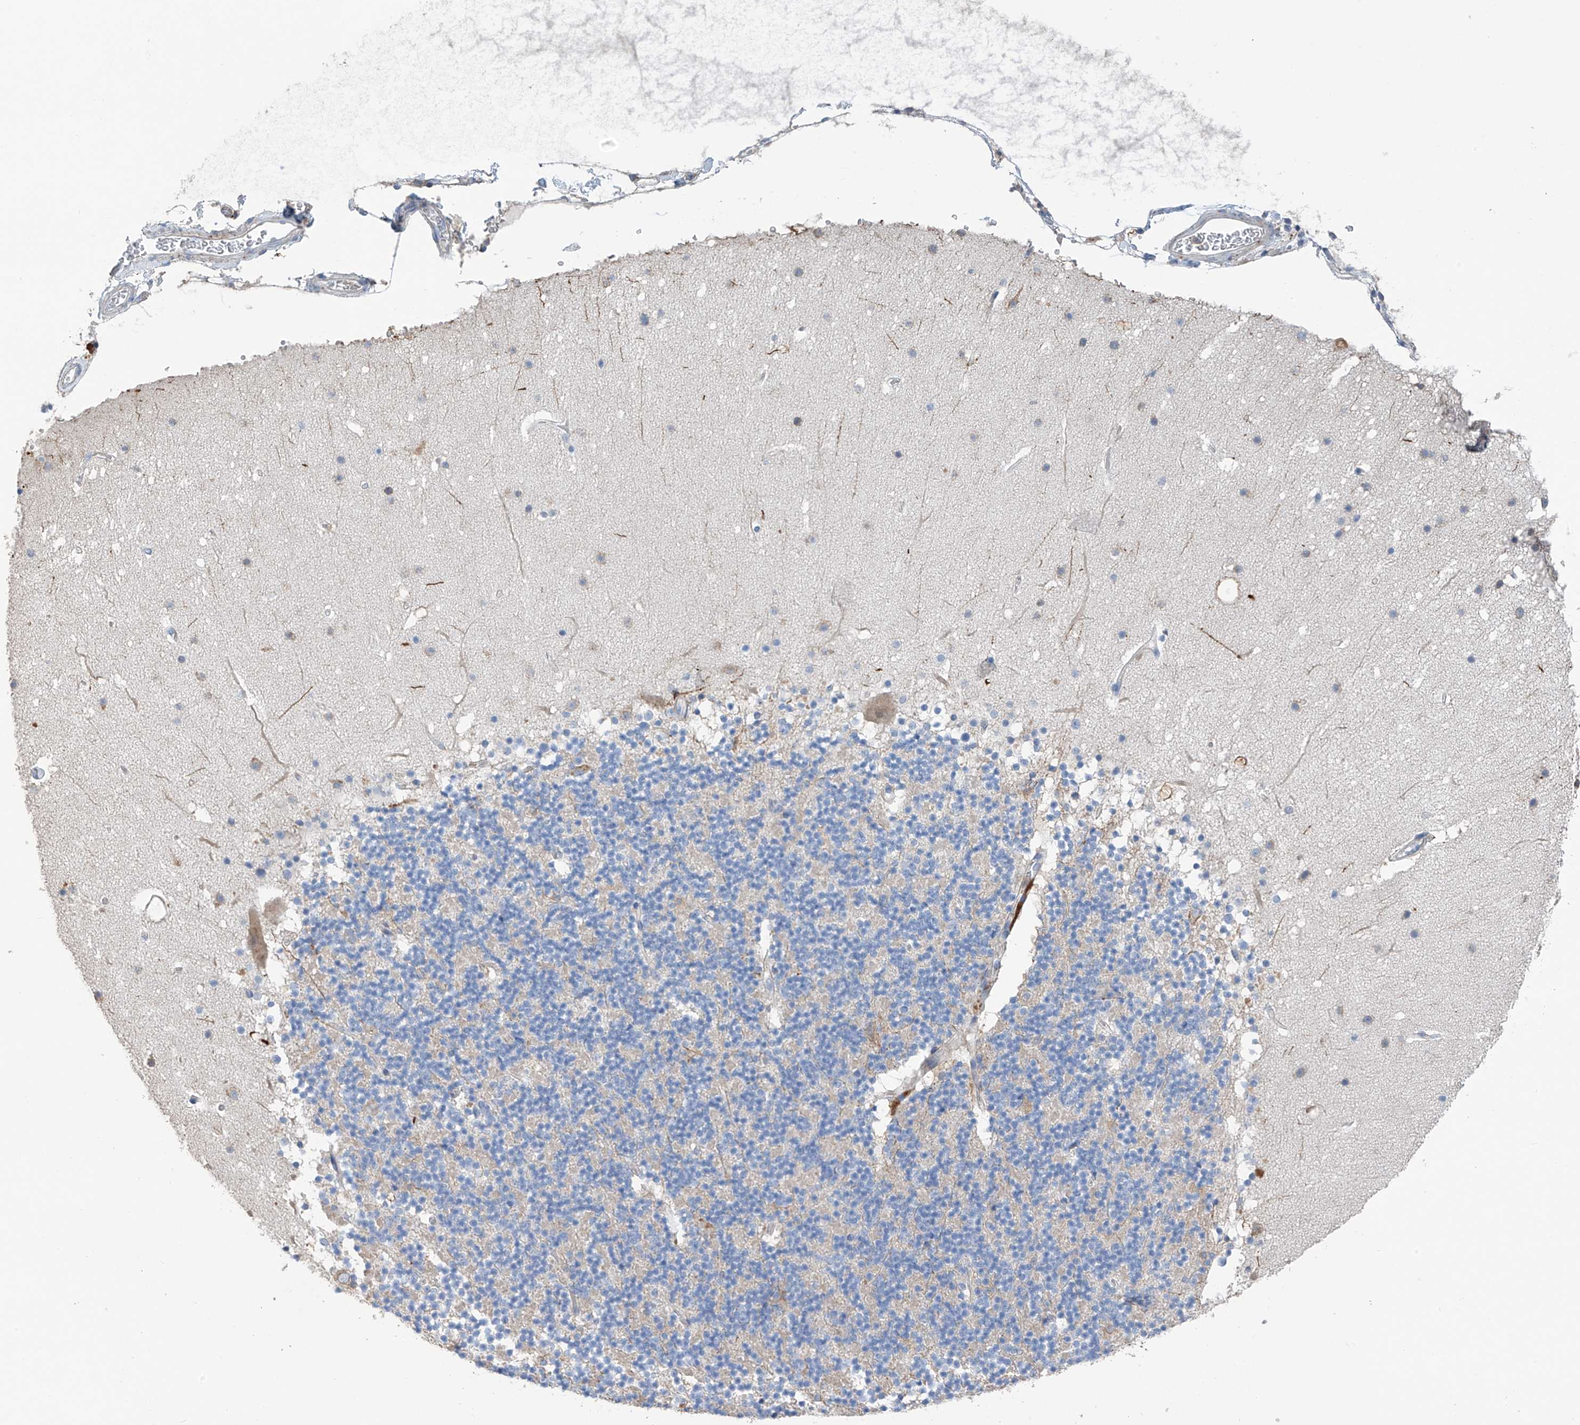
{"staining": {"intensity": "negative", "quantity": "none", "location": "none"}, "tissue": "cerebellum", "cell_type": "Cells in granular layer", "image_type": "normal", "snomed": [{"axis": "morphology", "description": "Normal tissue, NOS"}, {"axis": "topography", "description": "Cerebellum"}], "caption": "The photomicrograph reveals no significant positivity in cells in granular layer of cerebellum. Brightfield microscopy of immunohistochemistry stained with DAB (brown) and hematoxylin (blue), captured at high magnification.", "gene": "GALNTL6", "patient": {"sex": "male", "age": 57}}